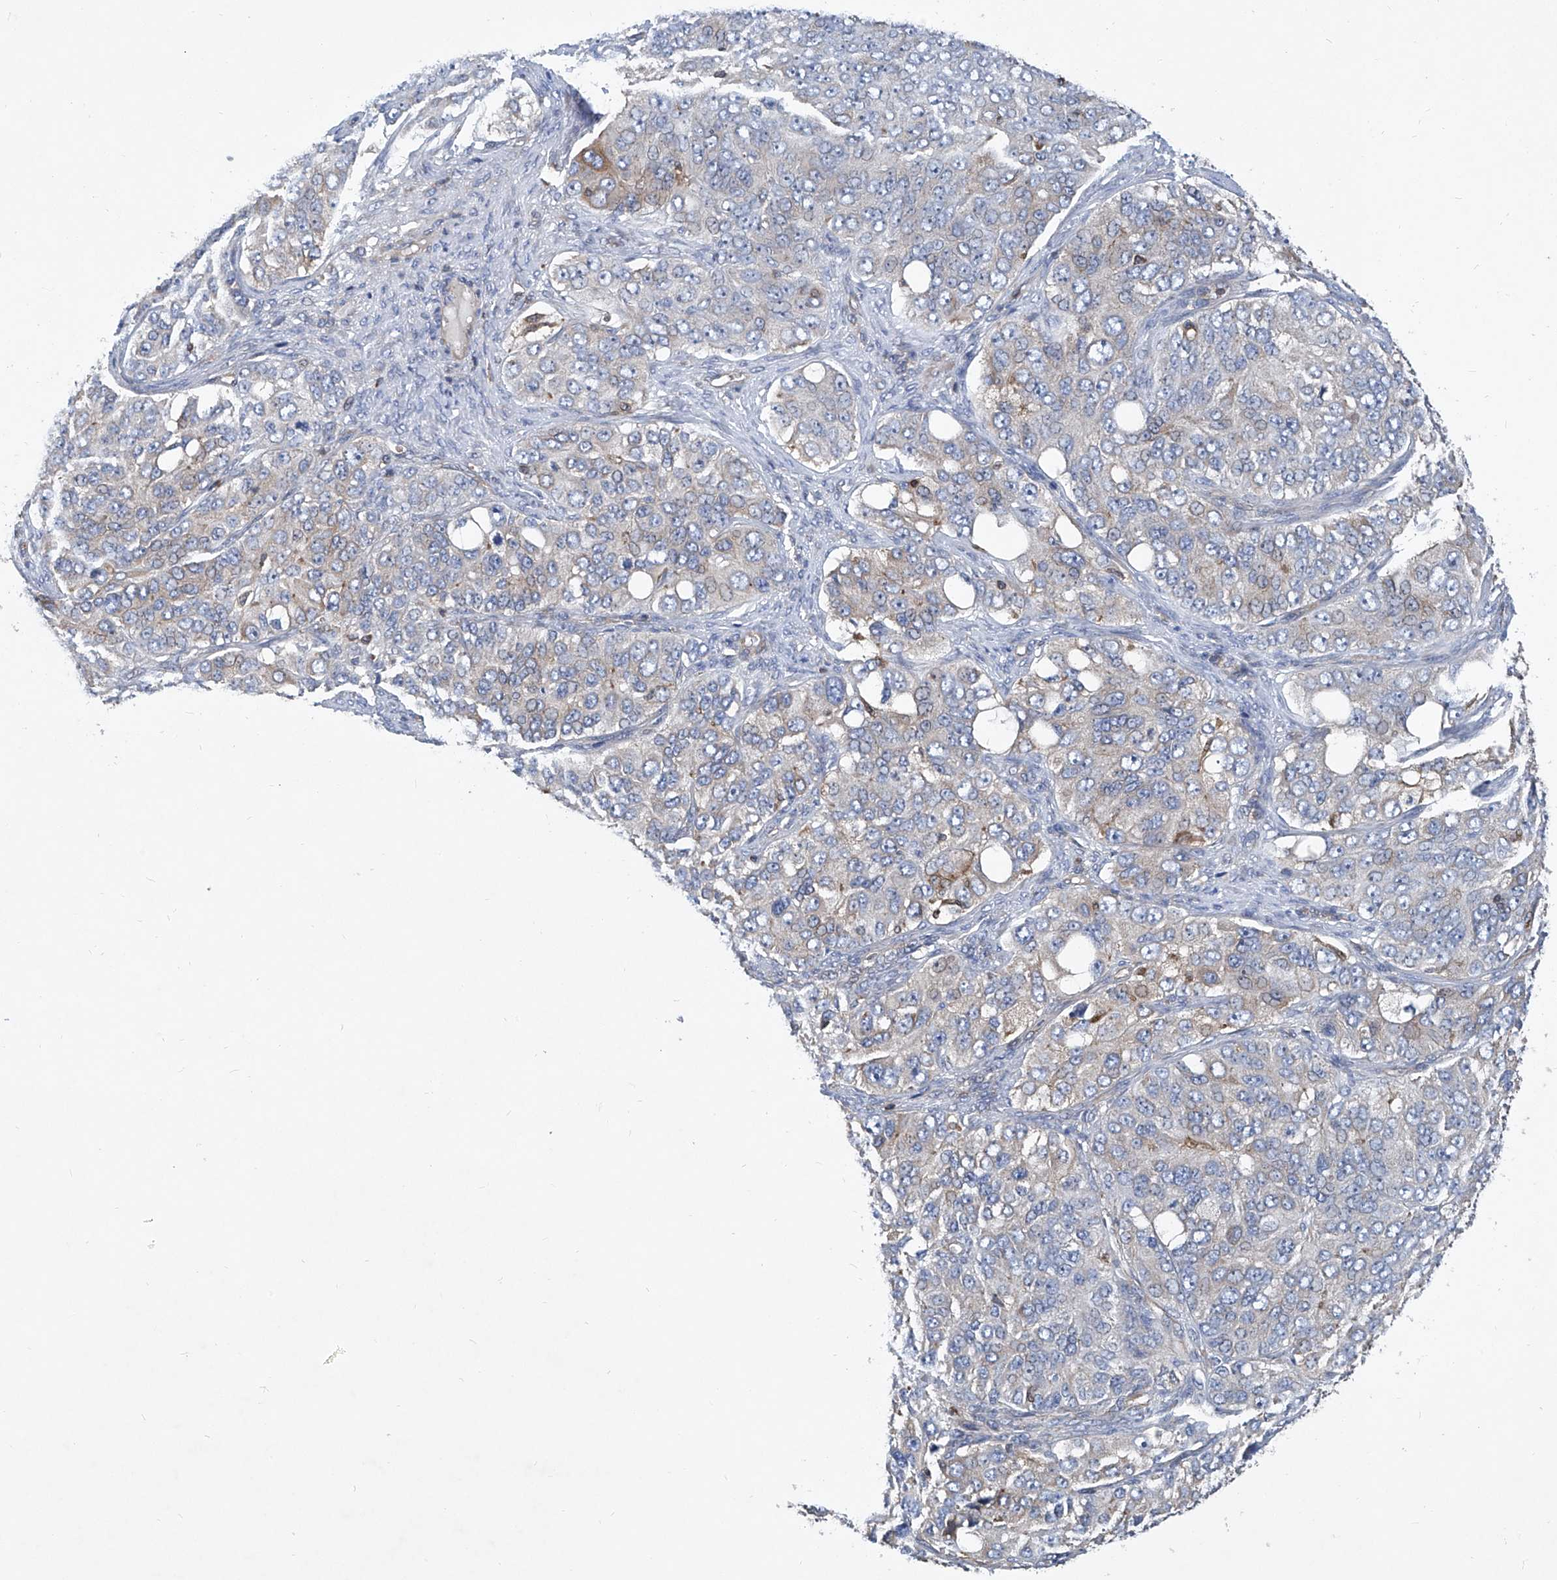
{"staining": {"intensity": "weak", "quantity": "<25%", "location": "cytoplasmic/membranous"}, "tissue": "ovarian cancer", "cell_type": "Tumor cells", "image_type": "cancer", "snomed": [{"axis": "morphology", "description": "Carcinoma, endometroid"}, {"axis": "topography", "description": "Ovary"}], "caption": "This photomicrograph is of ovarian cancer (endometroid carcinoma) stained with immunohistochemistry to label a protein in brown with the nuclei are counter-stained blue. There is no expression in tumor cells. The staining was performed using DAB (3,3'-diaminobenzidine) to visualize the protein expression in brown, while the nuclei were stained in blue with hematoxylin (Magnification: 20x).", "gene": "TRIM38", "patient": {"sex": "female", "age": 51}}